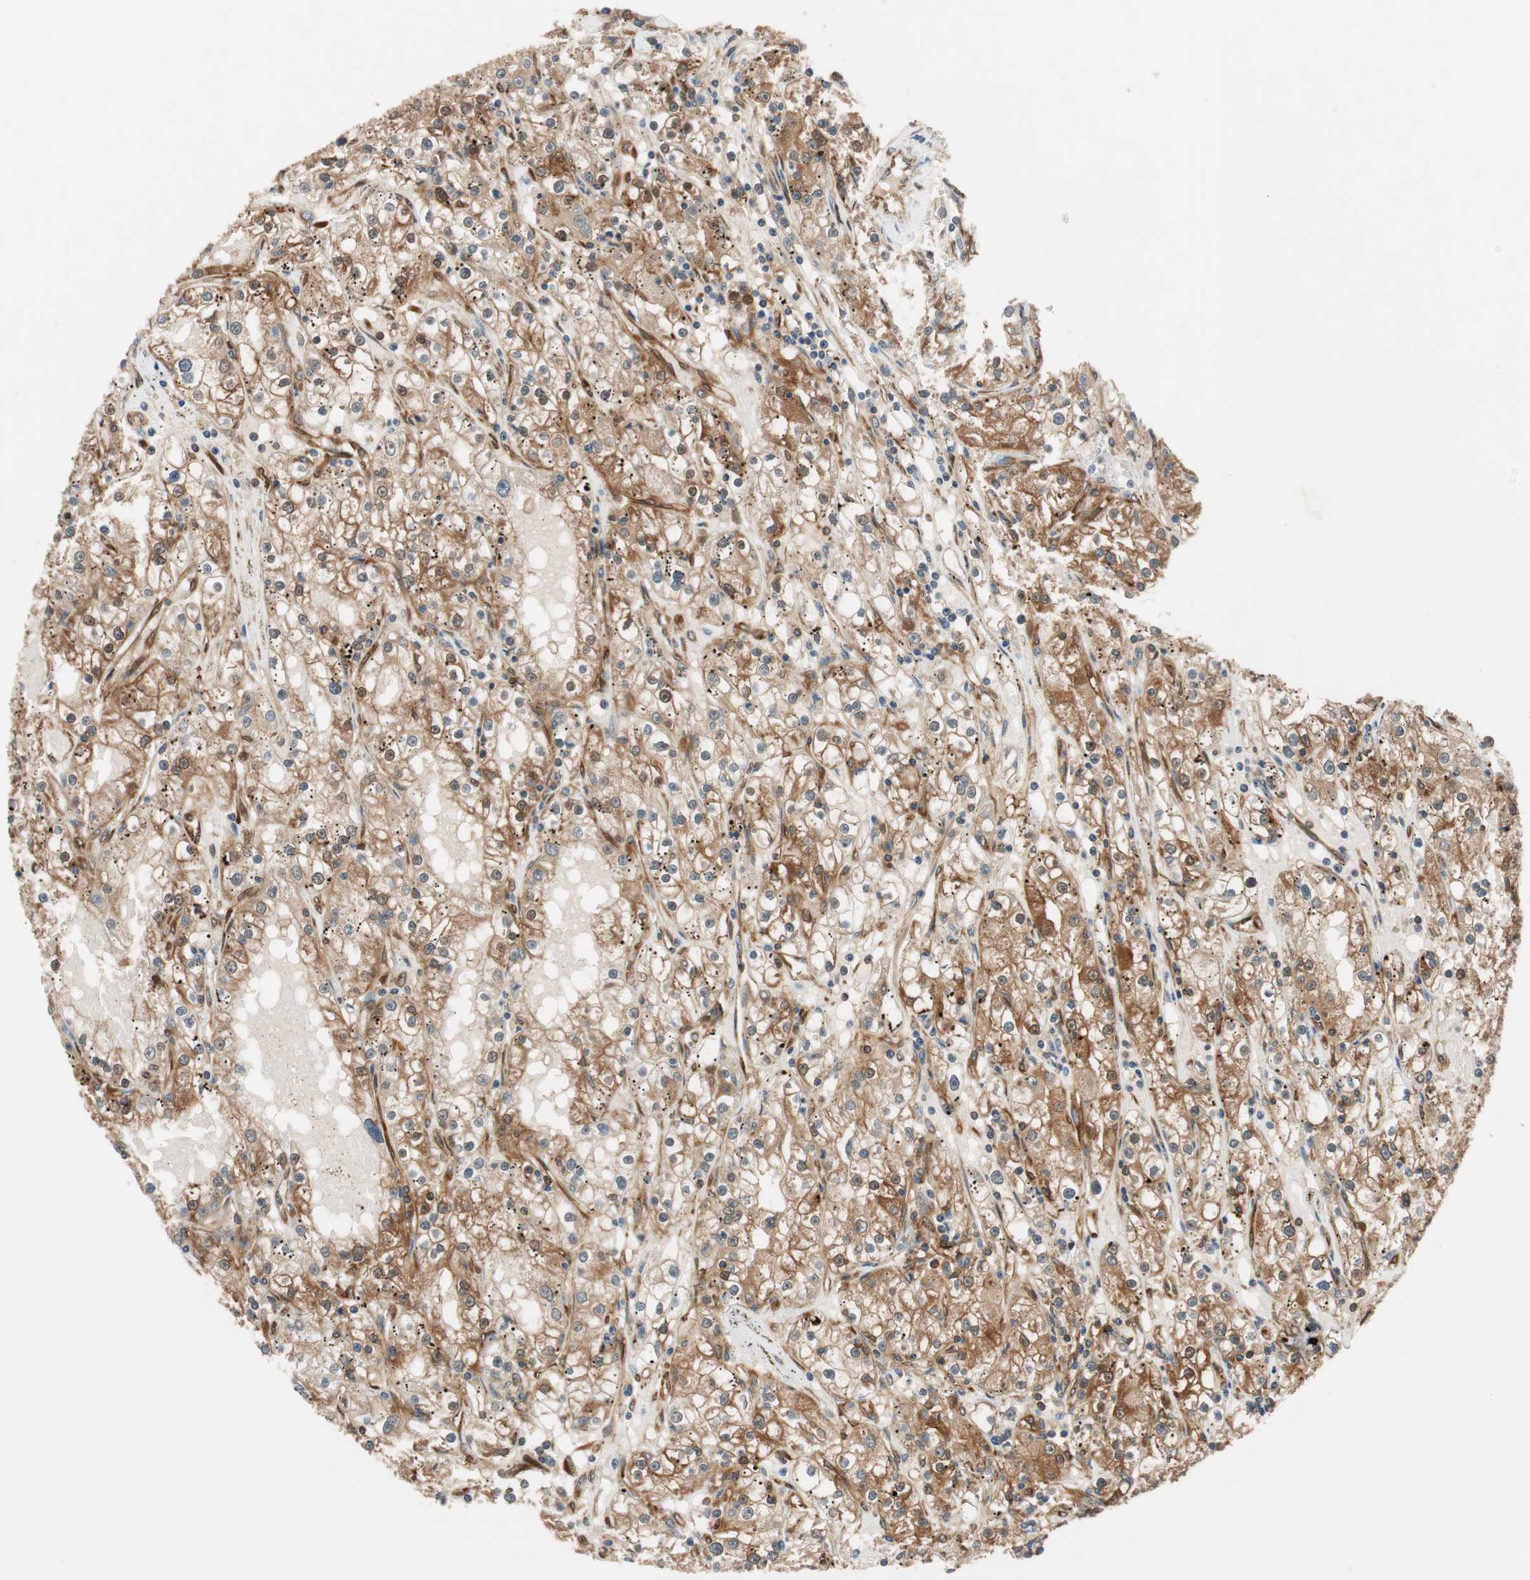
{"staining": {"intensity": "moderate", "quantity": ">75%", "location": "cytoplasmic/membranous"}, "tissue": "renal cancer", "cell_type": "Tumor cells", "image_type": "cancer", "snomed": [{"axis": "morphology", "description": "Adenocarcinoma, NOS"}, {"axis": "topography", "description": "Kidney"}], "caption": "Immunohistochemistry (IHC) of human renal cancer displays medium levels of moderate cytoplasmic/membranous staining in about >75% of tumor cells.", "gene": "WASL", "patient": {"sex": "male", "age": 56}}